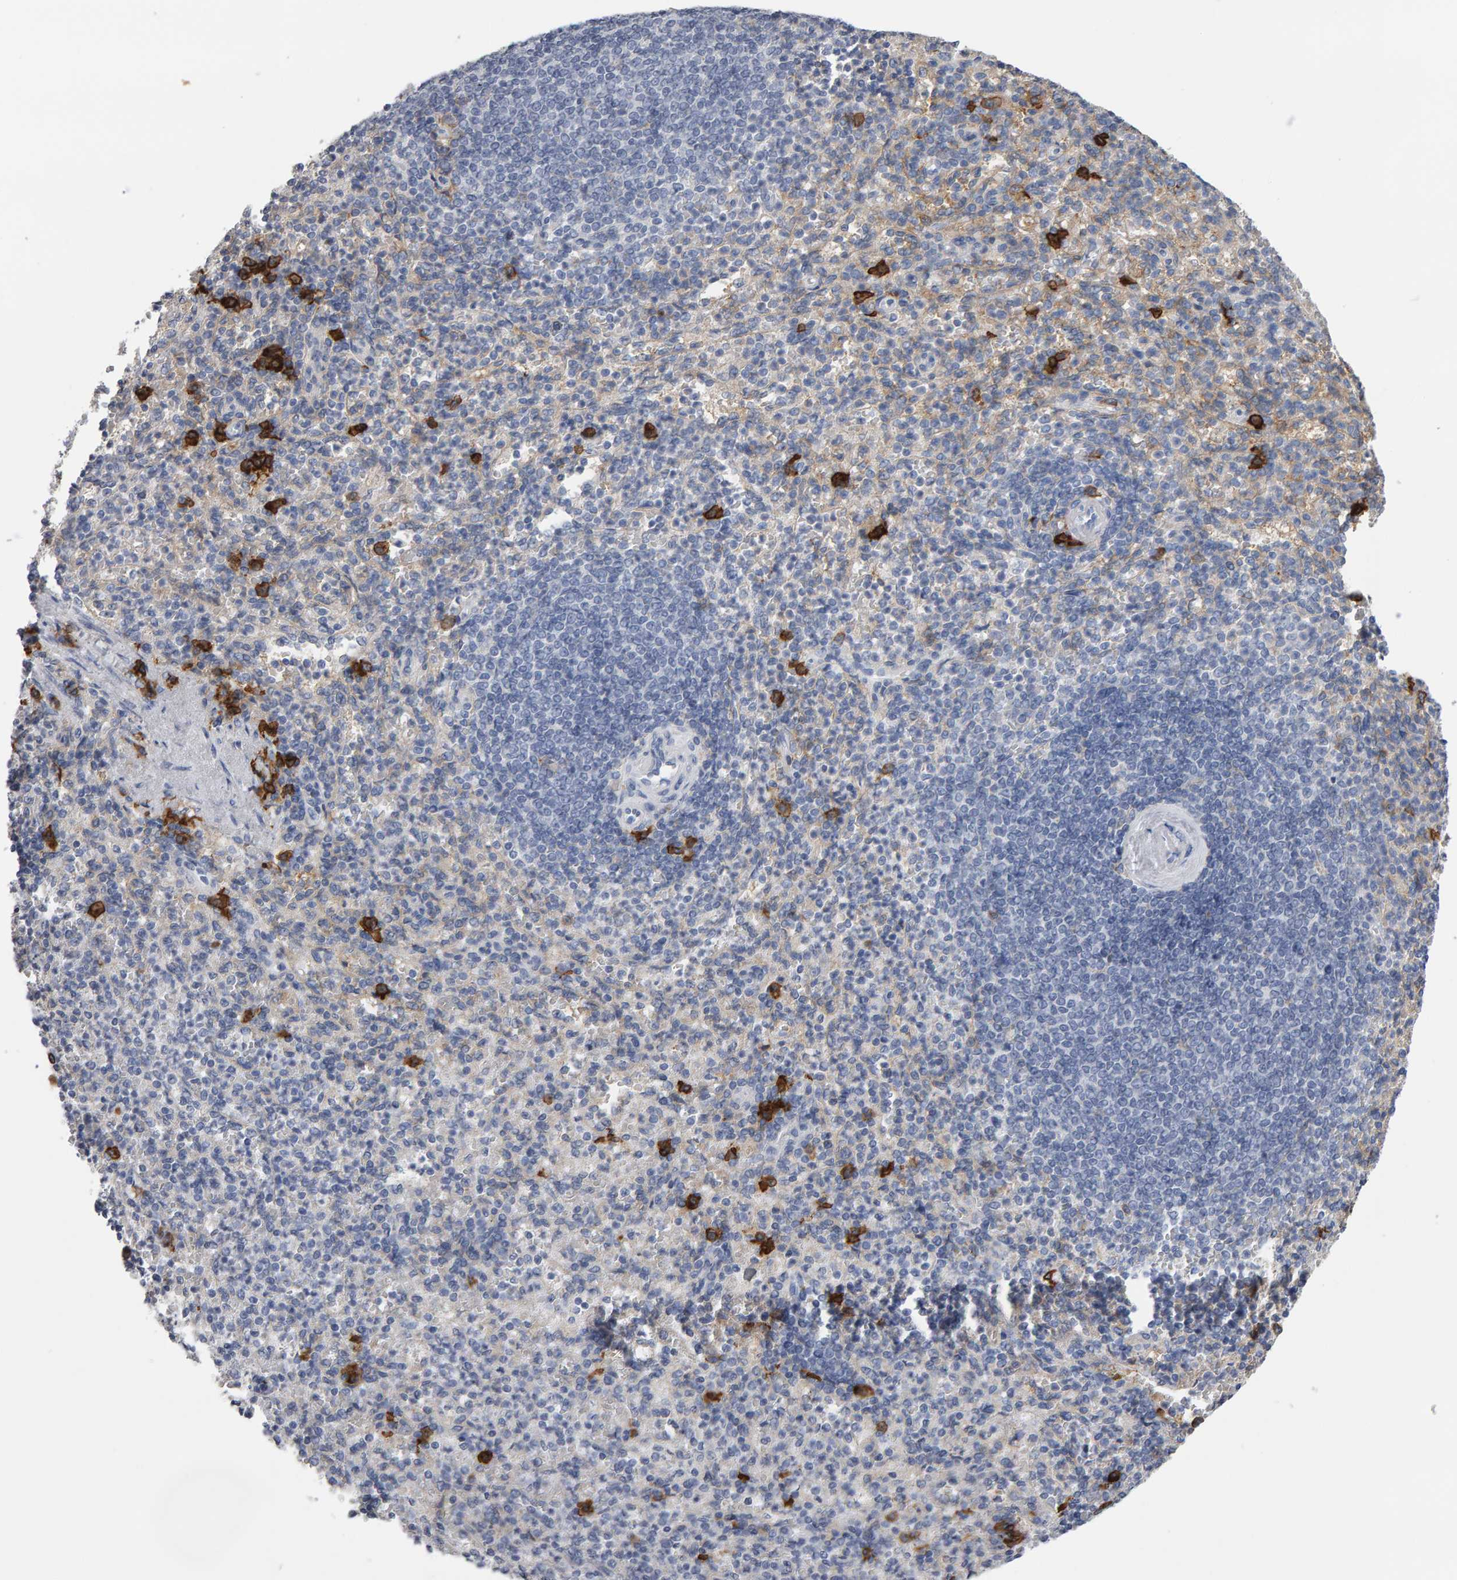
{"staining": {"intensity": "strong", "quantity": "<25%", "location": "cytoplasmic/membranous"}, "tissue": "spleen", "cell_type": "Cells in red pulp", "image_type": "normal", "snomed": [{"axis": "morphology", "description": "Normal tissue, NOS"}, {"axis": "topography", "description": "Spleen"}], "caption": "A medium amount of strong cytoplasmic/membranous expression is identified in approximately <25% of cells in red pulp in benign spleen. The staining was performed using DAB, with brown indicating positive protein expression. Nuclei are stained blue with hematoxylin.", "gene": "CD38", "patient": {"sex": "female", "age": 74}}